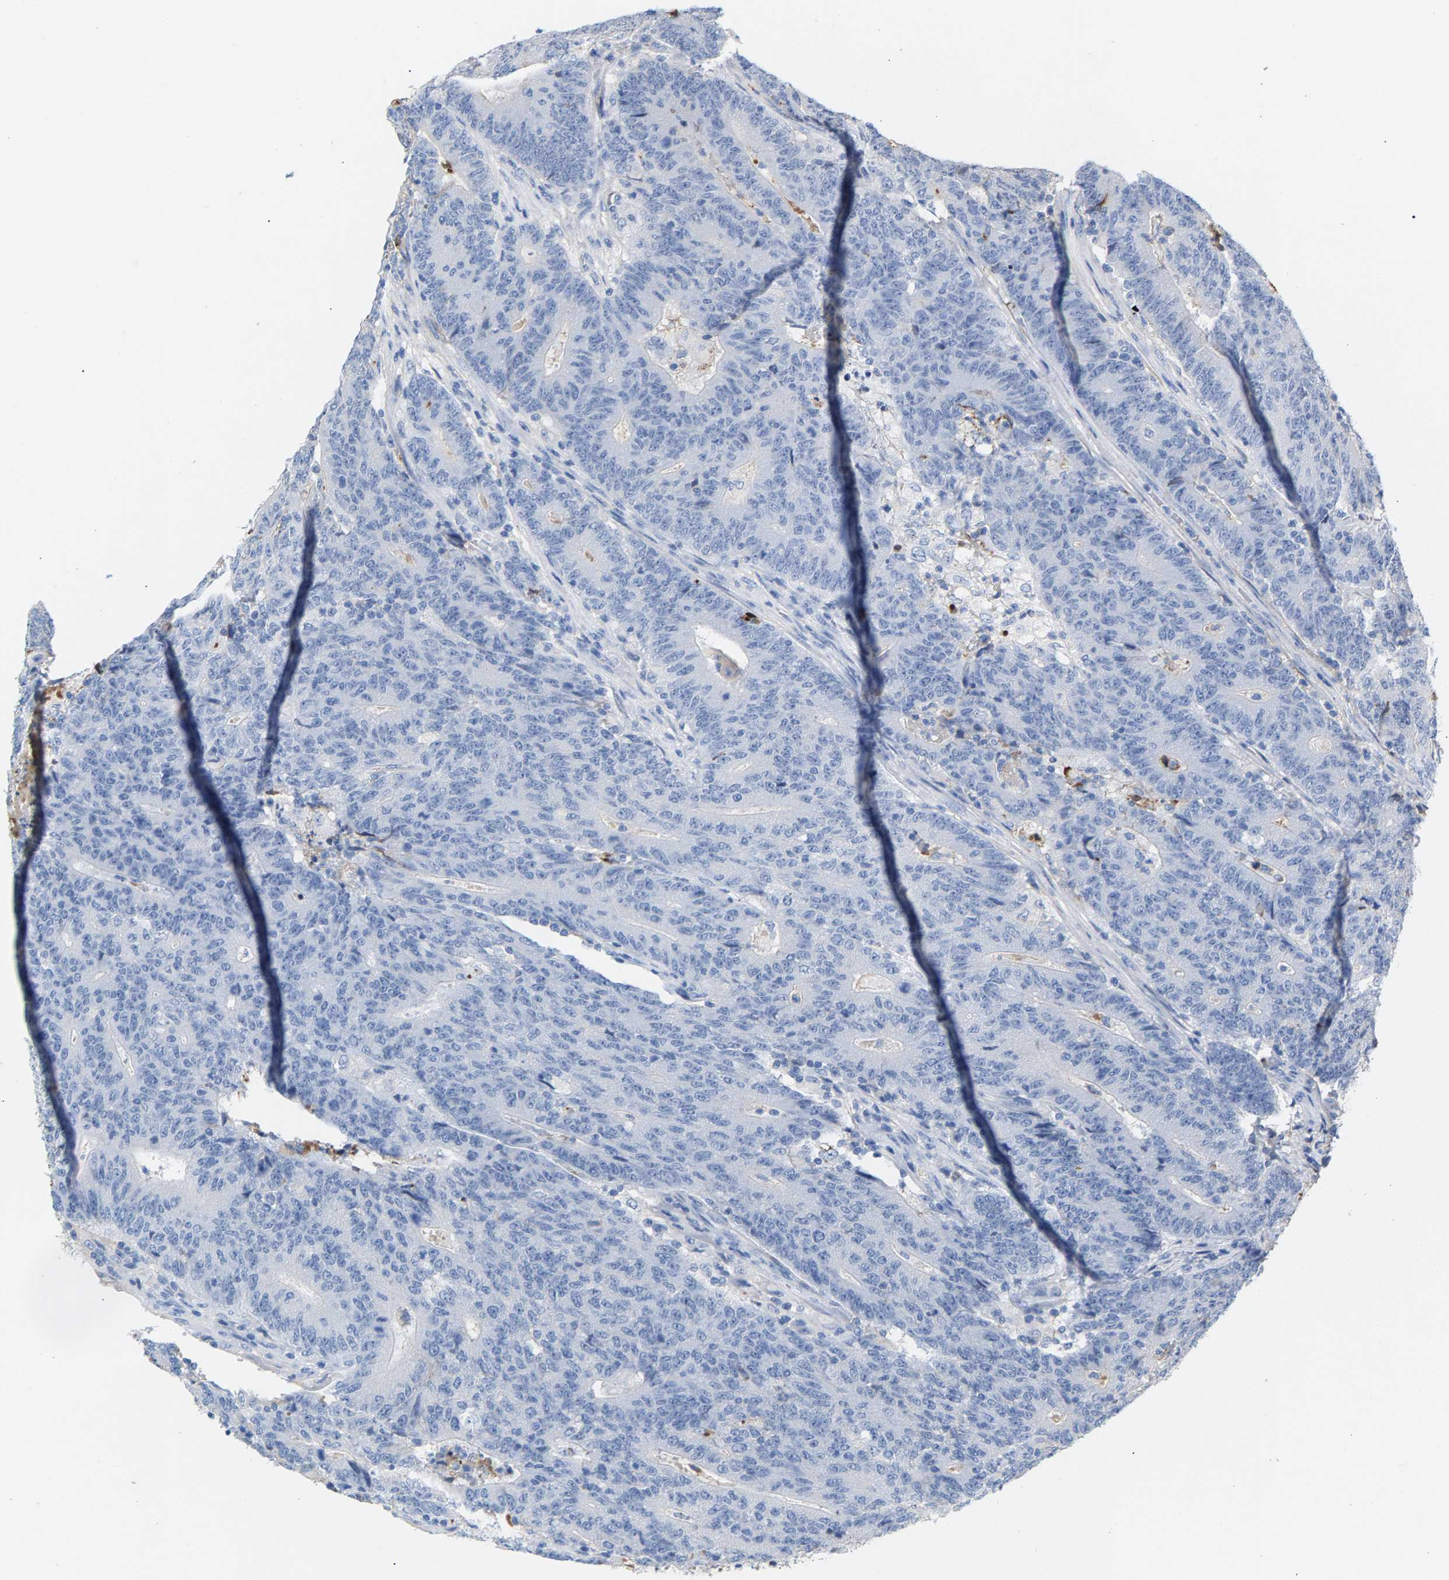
{"staining": {"intensity": "negative", "quantity": "none", "location": "none"}, "tissue": "colorectal cancer", "cell_type": "Tumor cells", "image_type": "cancer", "snomed": [{"axis": "morphology", "description": "Normal tissue, NOS"}, {"axis": "morphology", "description": "Adenocarcinoma, NOS"}, {"axis": "topography", "description": "Colon"}], "caption": "Image shows no protein expression in tumor cells of colorectal adenocarcinoma tissue.", "gene": "APOH", "patient": {"sex": "female", "age": 75}}